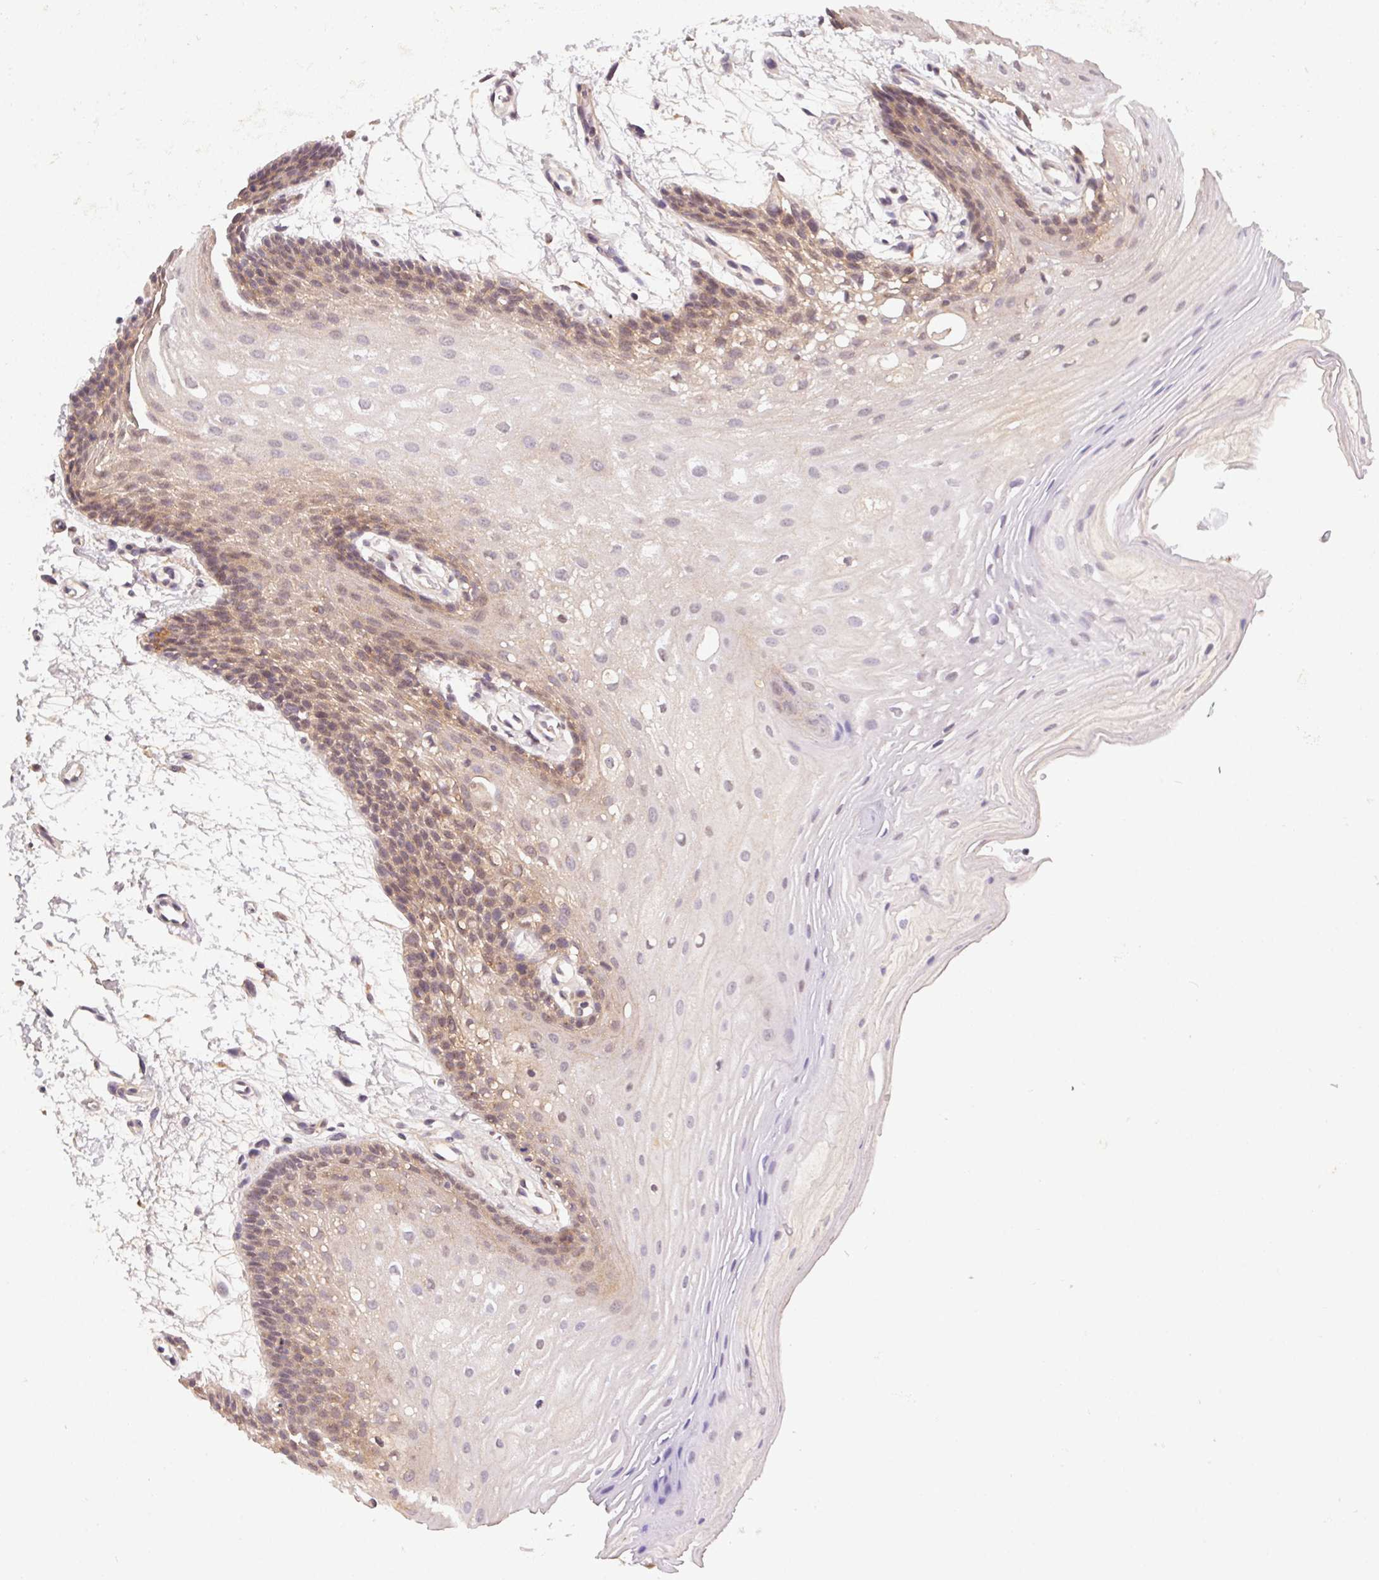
{"staining": {"intensity": "weak", "quantity": "25%-75%", "location": "cytoplasmic/membranous,nuclear"}, "tissue": "oral mucosa", "cell_type": "Squamous epithelial cells", "image_type": "normal", "snomed": [{"axis": "morphology", "description": "Normal tissue, NOS"}, {"axis": "morphology", "description": "Squamous cell carcinoma, NOS"}, {"axis": "topography", "description": "Oral tissue"}, {"axis": "topography", "description": "Tounge, NOS"}, {"axis": "topography", "description": "Head-Neck"}], "caption": "Immunohistochemistry image of normal oral mucosa: oral mucosa stained using IHC exhibits low levels of weak protein expression localized specifically in the cytoplasmic/membranous,nuclear of squamous epithelial cells, appearing as a cytoplasmic/membranous,nuclear brown color.", "gene": "SLC52A2", "patient": {"sex": "male", "age": 62}}